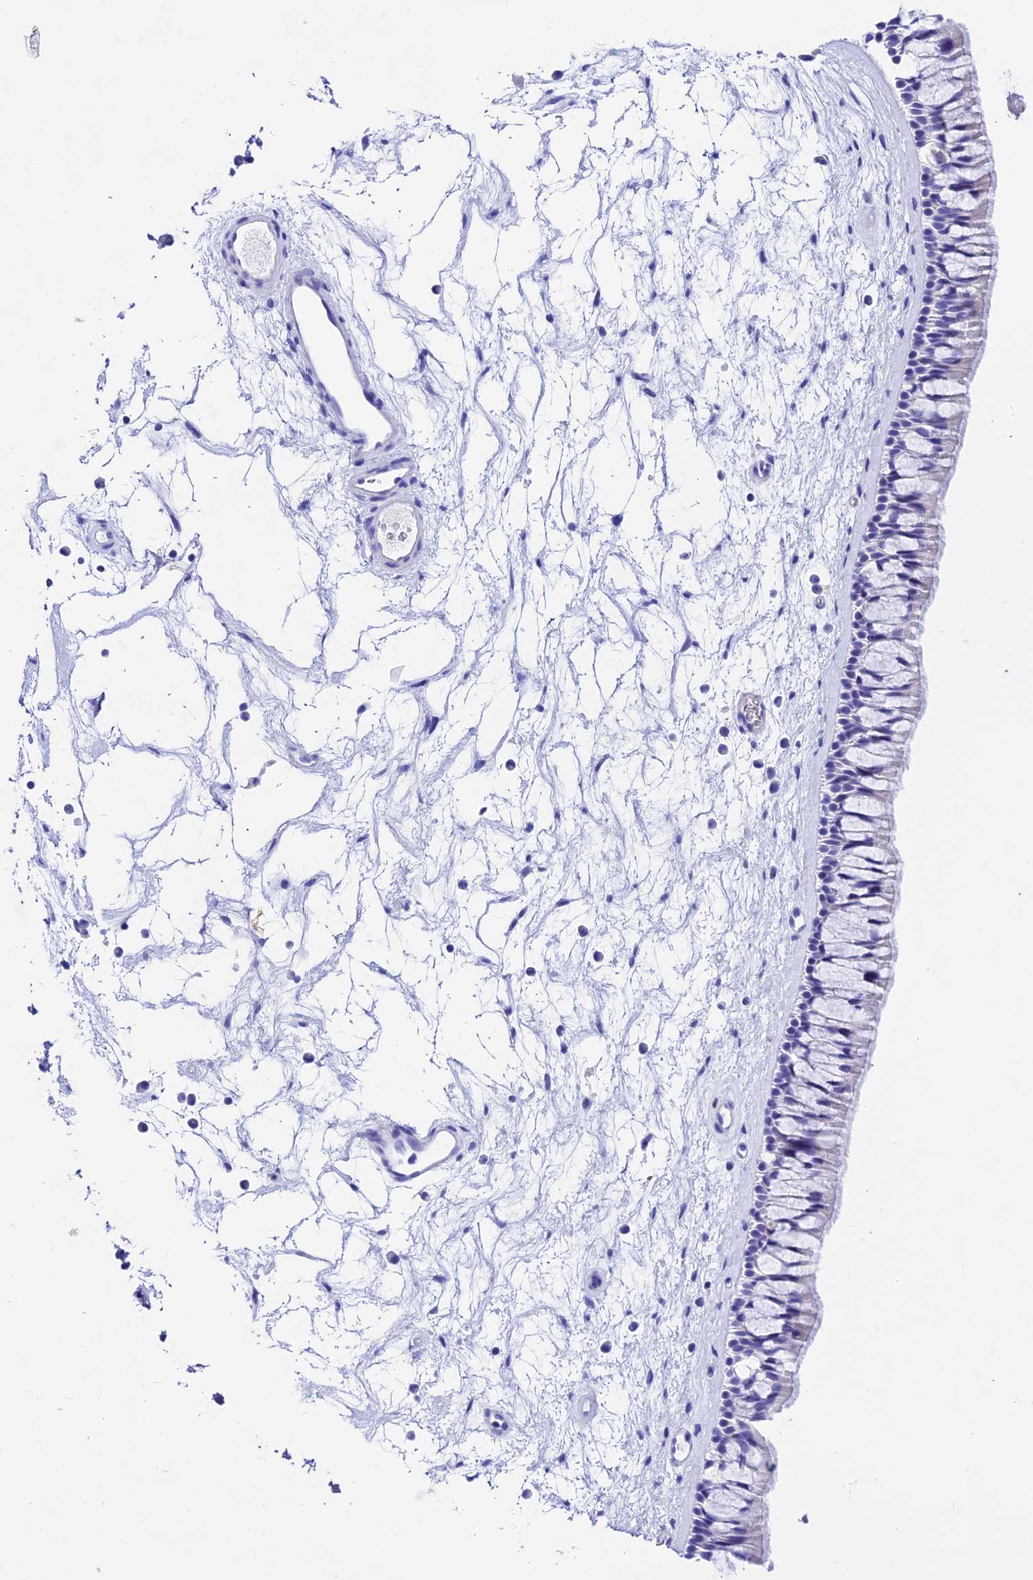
{"staining": {"intensity": "negative", "quantity": "none", "location": "none"}, "tissue": "nasopharynx", "cell_type": "Respiratory epithelial cells", "image_type": "normal", "snomed": [{"axis": "morphology", "description": "Normal tissue, NOS"}, {"axis": "topography", "description": "Nasopharynx"}], "caption": "Respiratory epithelial cells show no significant protein positivity in unremarkable nasopharynx.", "gene": "PSG11", "patient": {"sex": "male", "age": 64}}